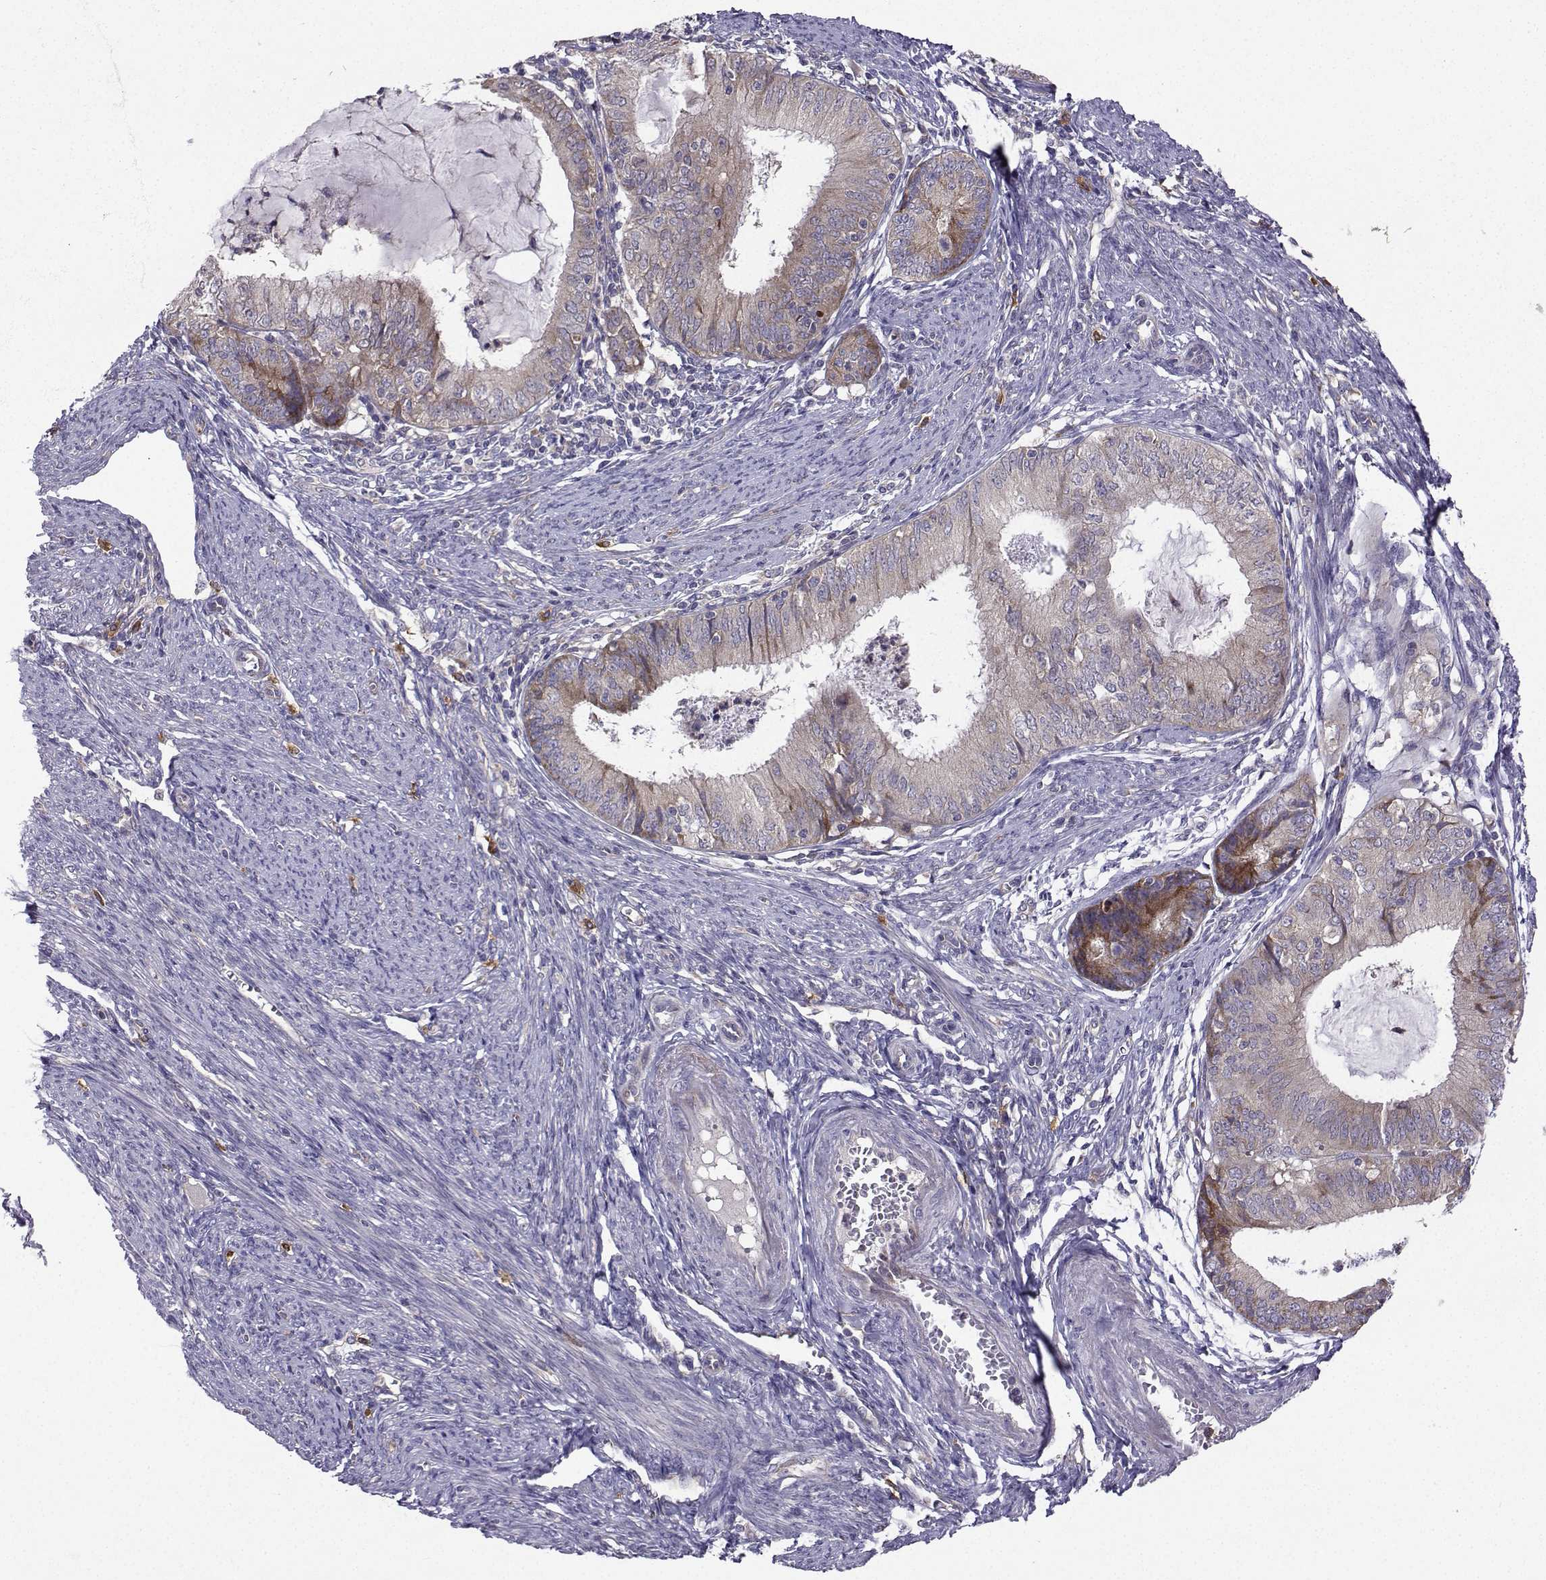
{"staining": {"intensity": "moderate", "quantity": "<25%", "location": "cytoplasmic/membranous"}, "tissue": "endometrial cancer", "cell_type": "Tumor cells", "image_type": "cancer", "snomed": [{"axis": "morphology", "description": "Adenocarcinoma, NOS"}, {"axis": "topography", "description": "Endometrium"}], "caption": "This image demonstrates endometrial adenocarcinoma stained with immunohistochemistry to label a protein in brown. The cytoplasmic/membranous of tumor cells show moderate positivity for the protein. Nuclei are counter-stained blue.", "gene": "STXBP5", "patient": {"sex": "female", "age": 57}}